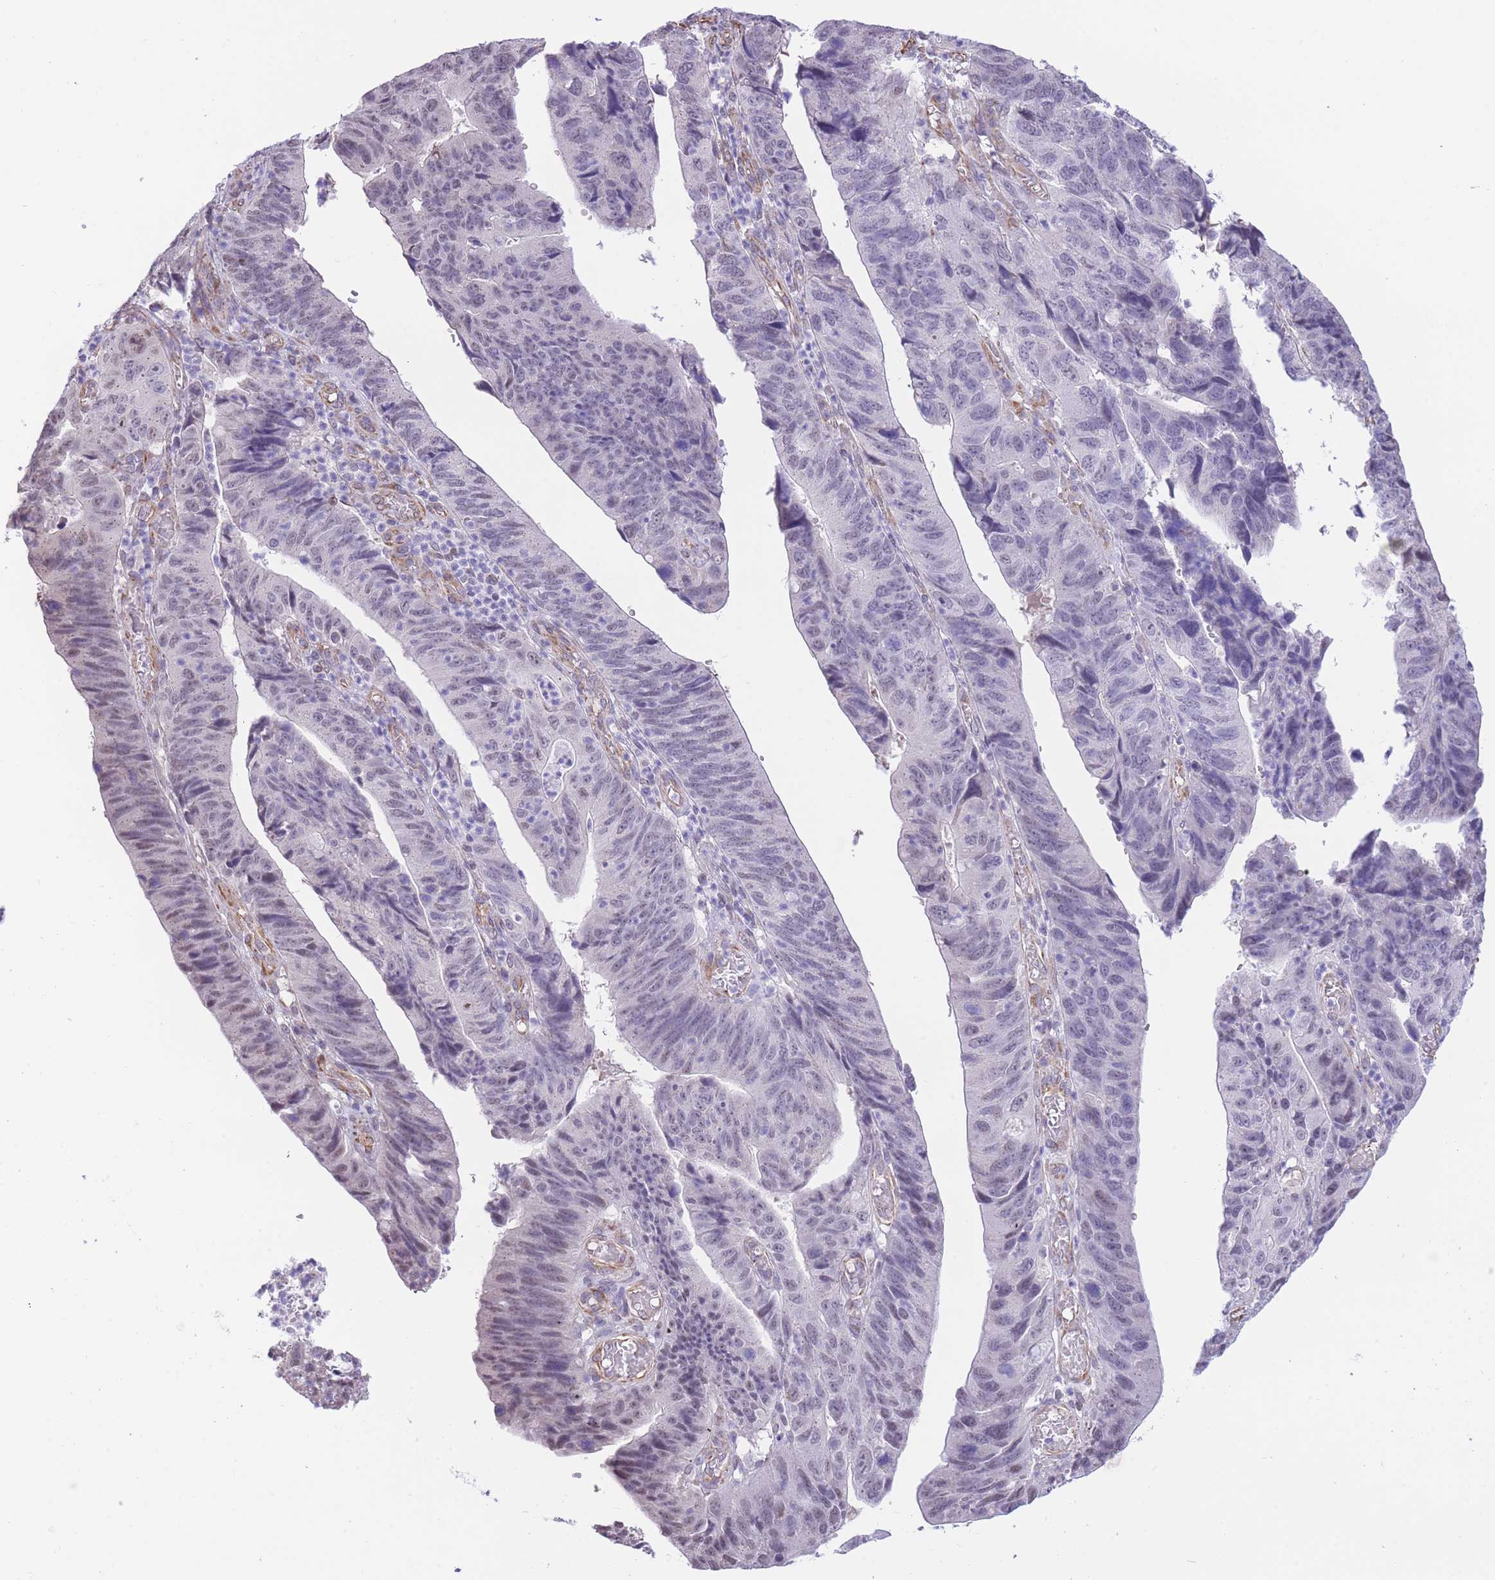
{"staining": {"intensity": "weak", "quantity": "<25%", "location": "nuclear"}, "tissue": "stomach cancer", "cell_type": "Tumor cells", "image_type": "cancer", "snomed": [{"axis": "morphology", "description": "Adenocarcinoma, NOS"}, {"axis": "topography", "description": "Stomach"}], "caption": "IHC micrograph of neoplastic tissue: human adenocarcinoma (stomach) stained with DAB shows no significant protein expression in tumor cells.", "gene": "PSG8", "patient": {"sex": "male", "age": 59}}